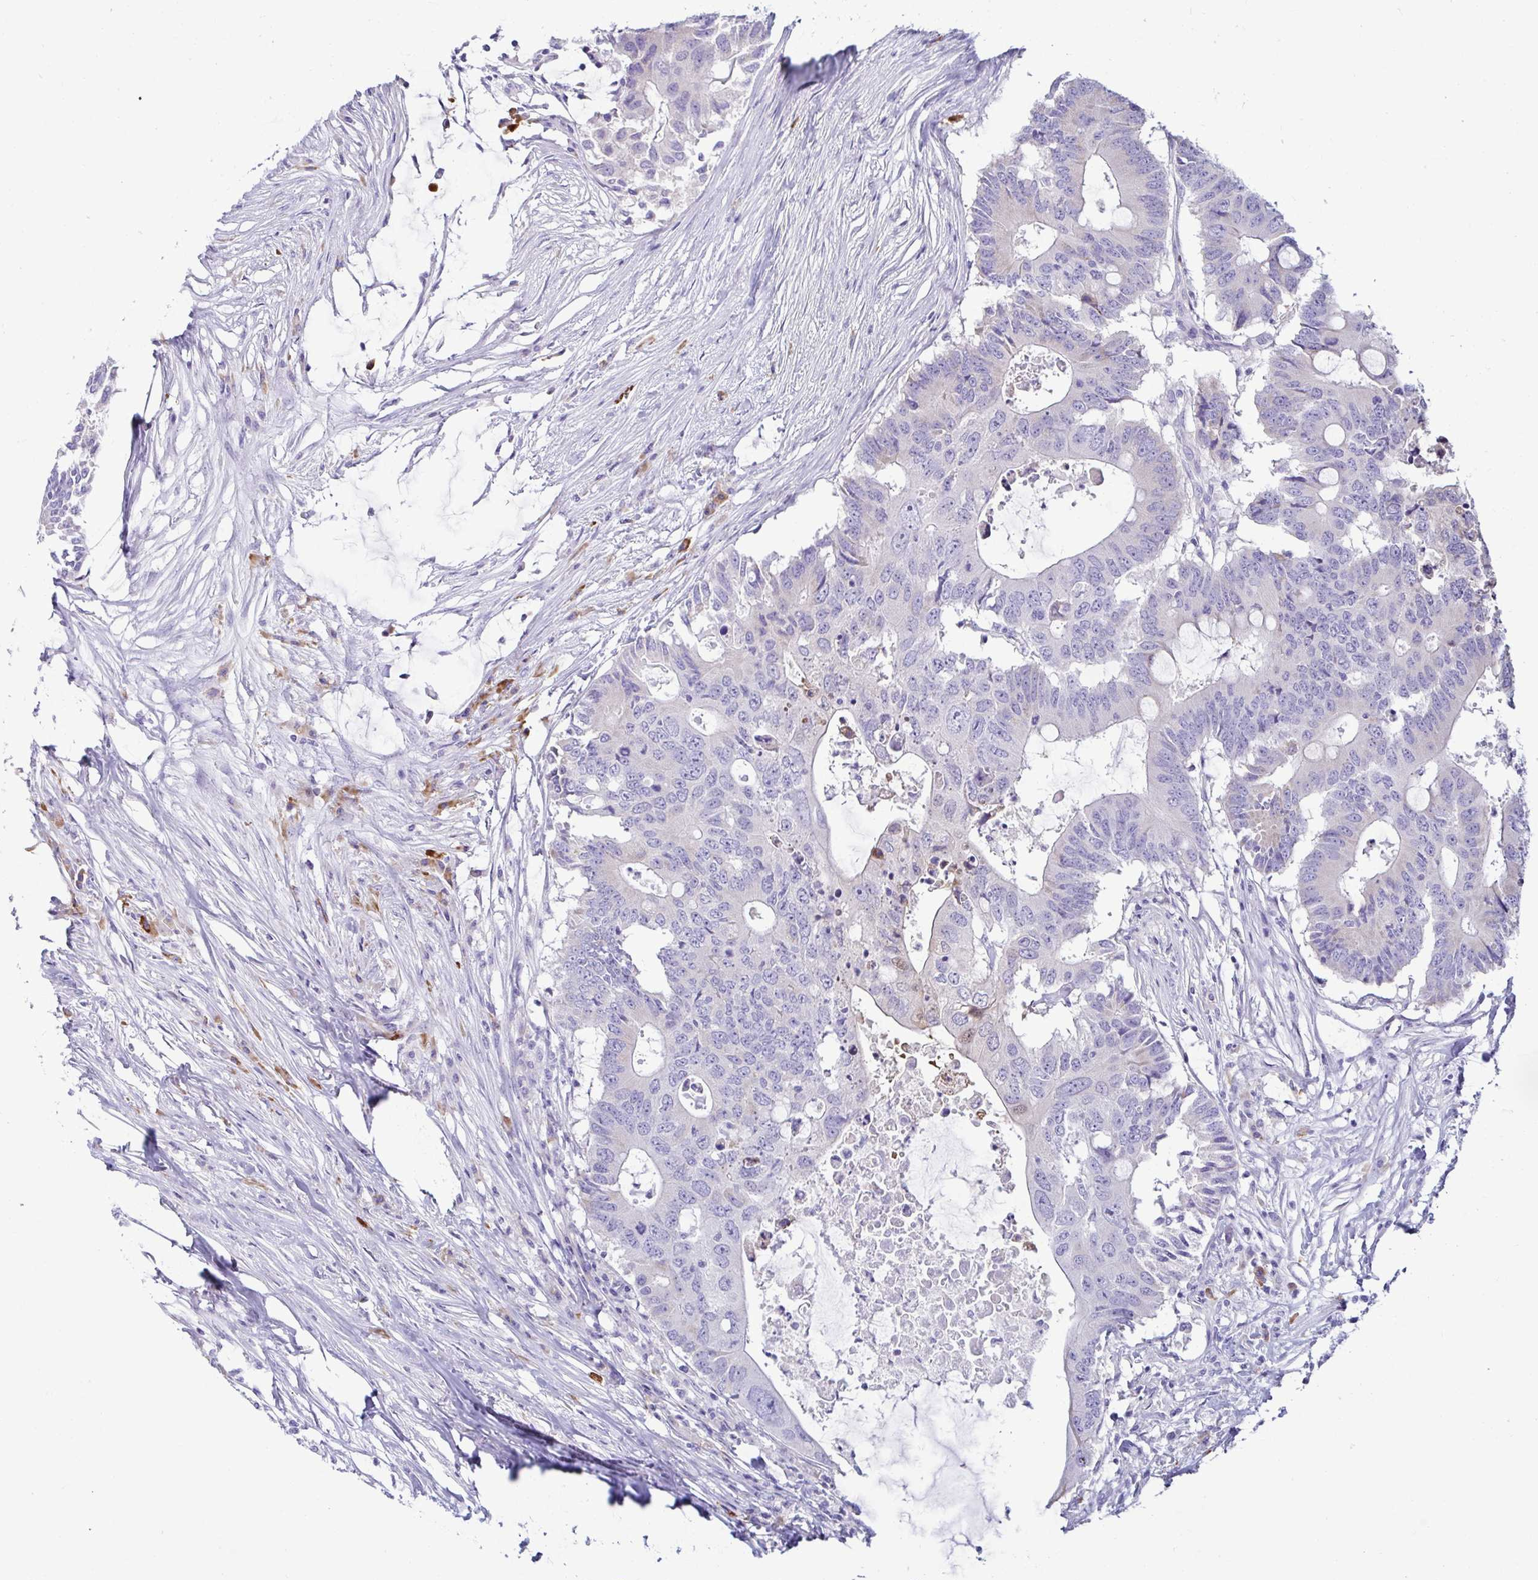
{"staining": {"intensity": "negative", "quantity": "none", "location": "none"}, "tissue": "colorectal cancer", "cell_type": "Tumor cells", "image_type": "cancer", "snomed": [{"axis": "morphology", "description": "Adenocarcinoma, NOS"}, {"axis": "topography", "description": "Colon"}], "caption": "Colorectal adenocarcinoma stained for a protein using immunohistochemistry (IHC) shows no staining tumor cells.", "gene": "TFPI2", "patient": {"sex": "male", "age": 71}}